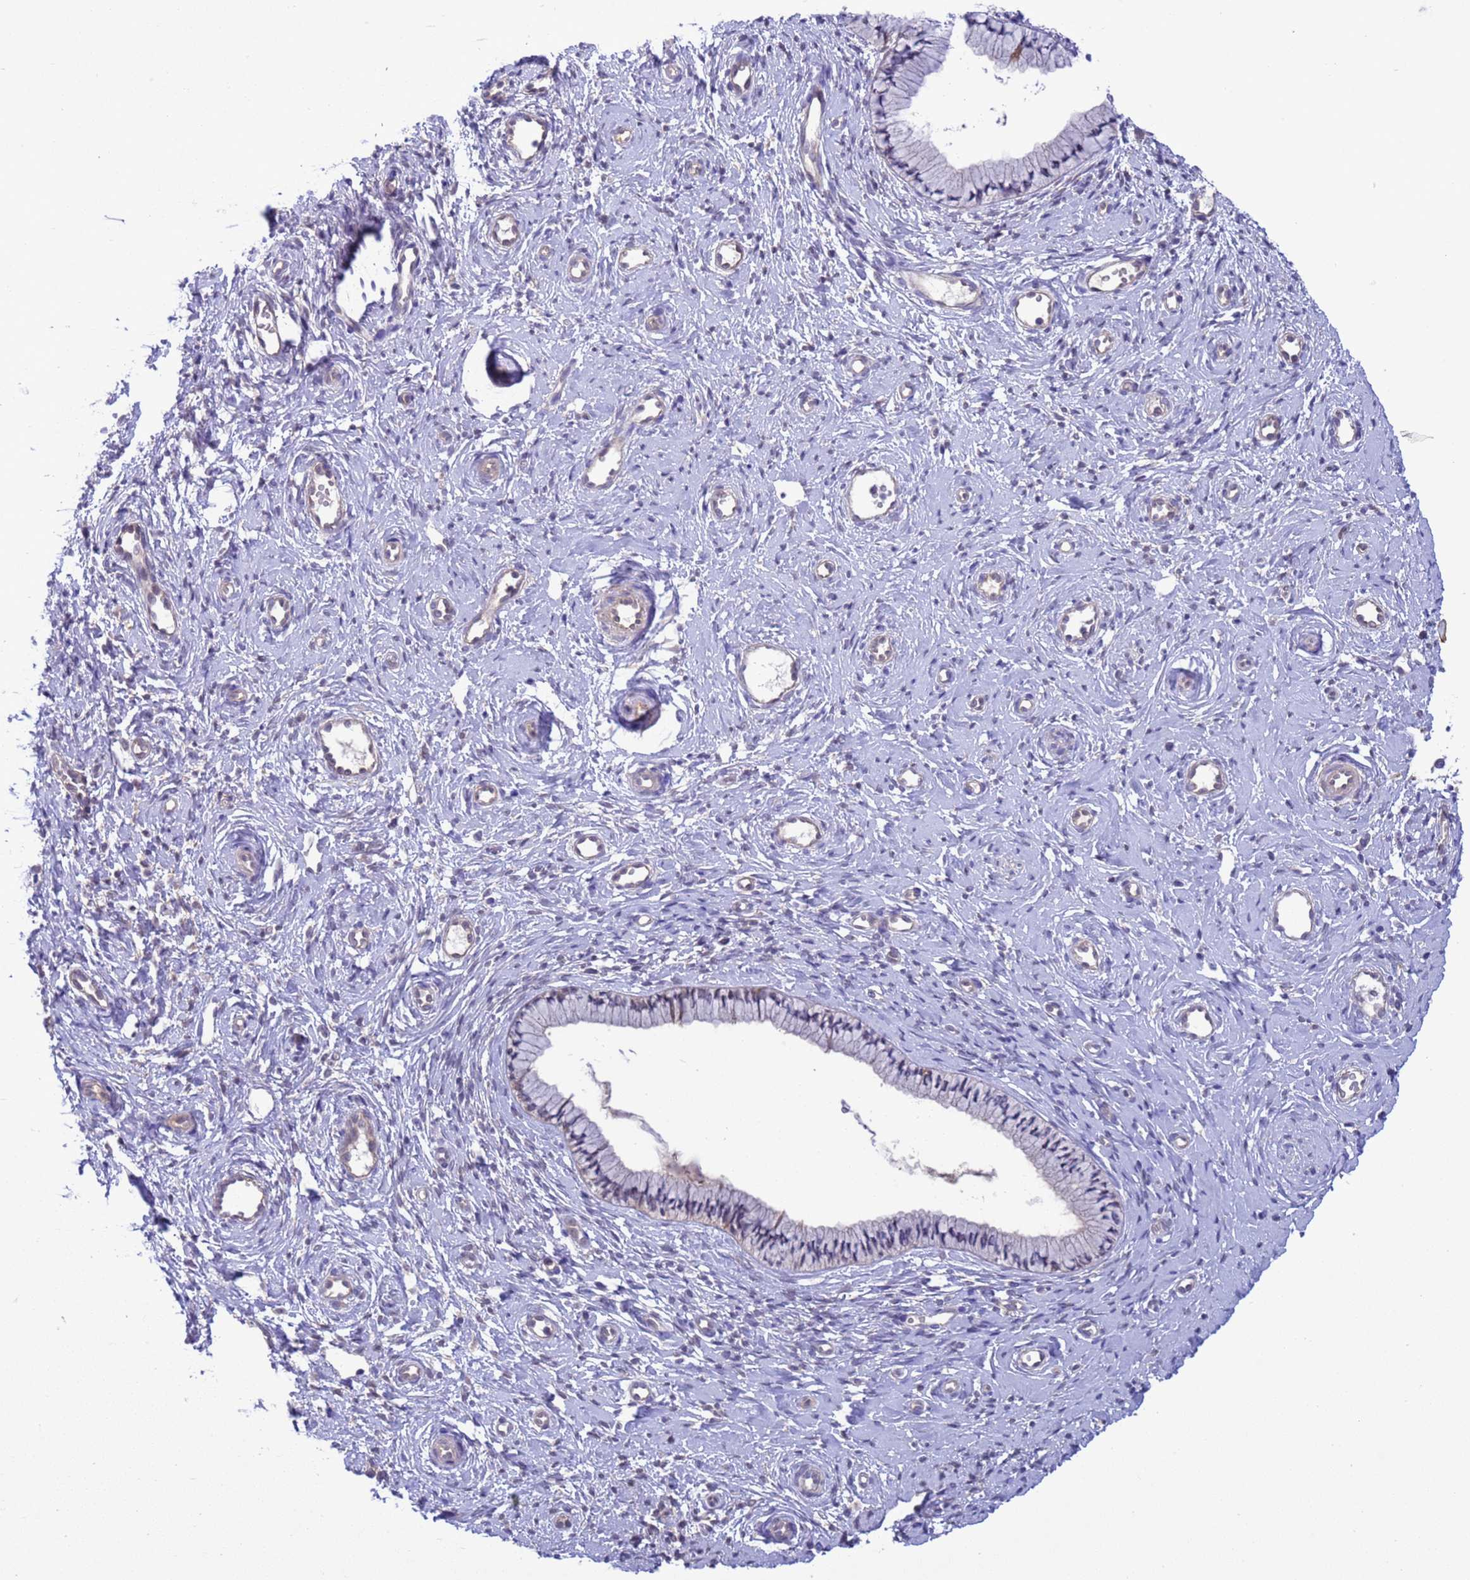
{"staining": {"intensity": "weak", "quantity": "<25%", "location": "cytoplasmic/membranous"}, "tissue": "cervix", "cell_type": "Glandular cells", "image_type": "normal", "snomed": [{"axis": "morphology", "description": "Normal tissue, NOS"}, {"axis": "topography", "description": "Cervix"}], "caption": "DAB immunohistochemical staining of normal human cervix shows no significant positivity in glandular cells.", "gene": "ZNF461", "patient": {"sex": "female", "age": 57}}